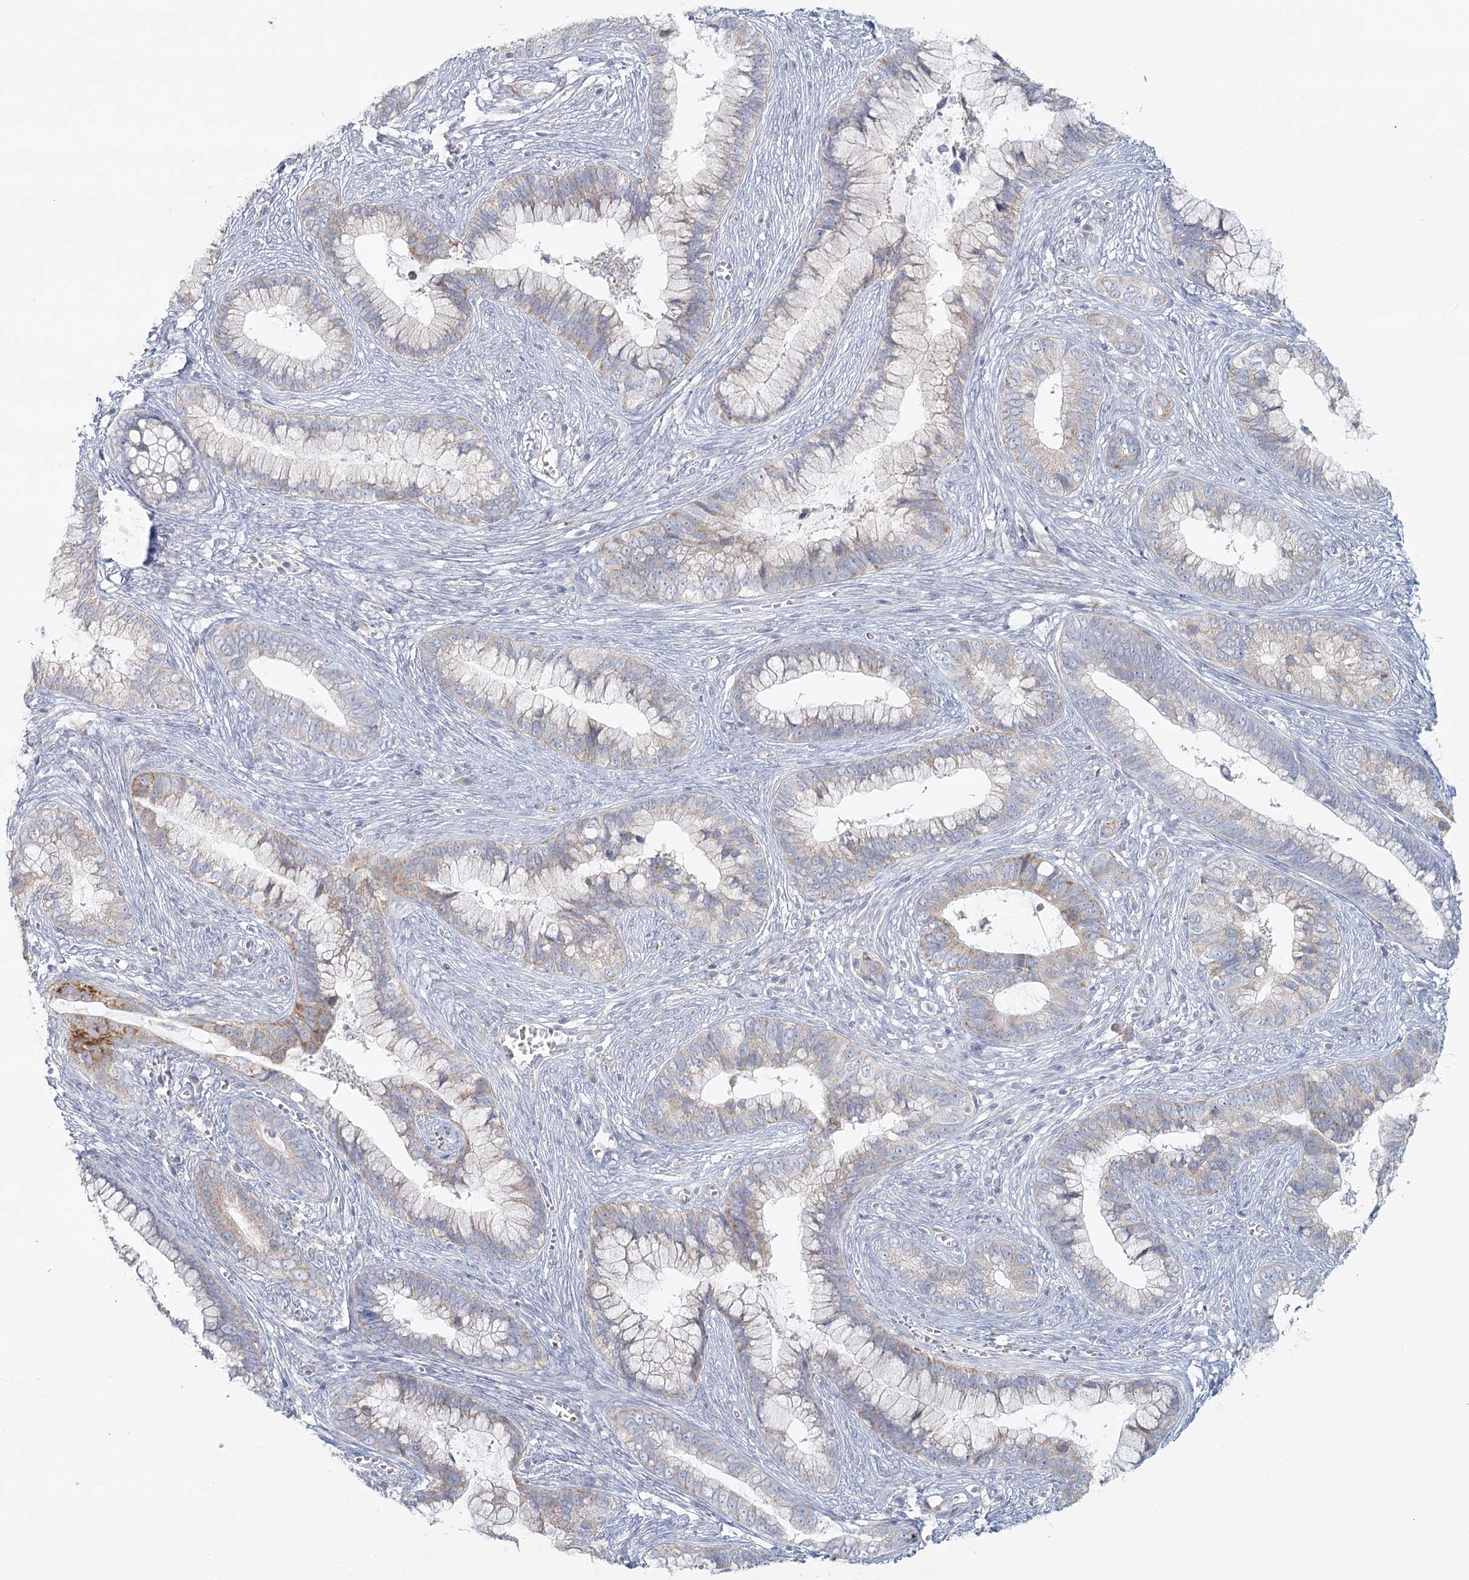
{"staining": {"intensity": "moderate", "quantity": "<25%", "location": "cytoplasmic/membranous"}, "tissue": "cervical cancer", "cell_type": "Tumor cells", "image_type": "cancer", "snomed": [{"axis": "morphology", "description": "Adenocarcinoma, NOS"}, {"axis": "topography", "description": "Cervix"}], "caption": "Tumor cells show low levels of moderate cytoplasmic/membranous positivity in about <25% of cells in cervical cancer (adenocarcinoma).", "gene": "BPHL", "patient": {"sex": "female", "age": 44}}